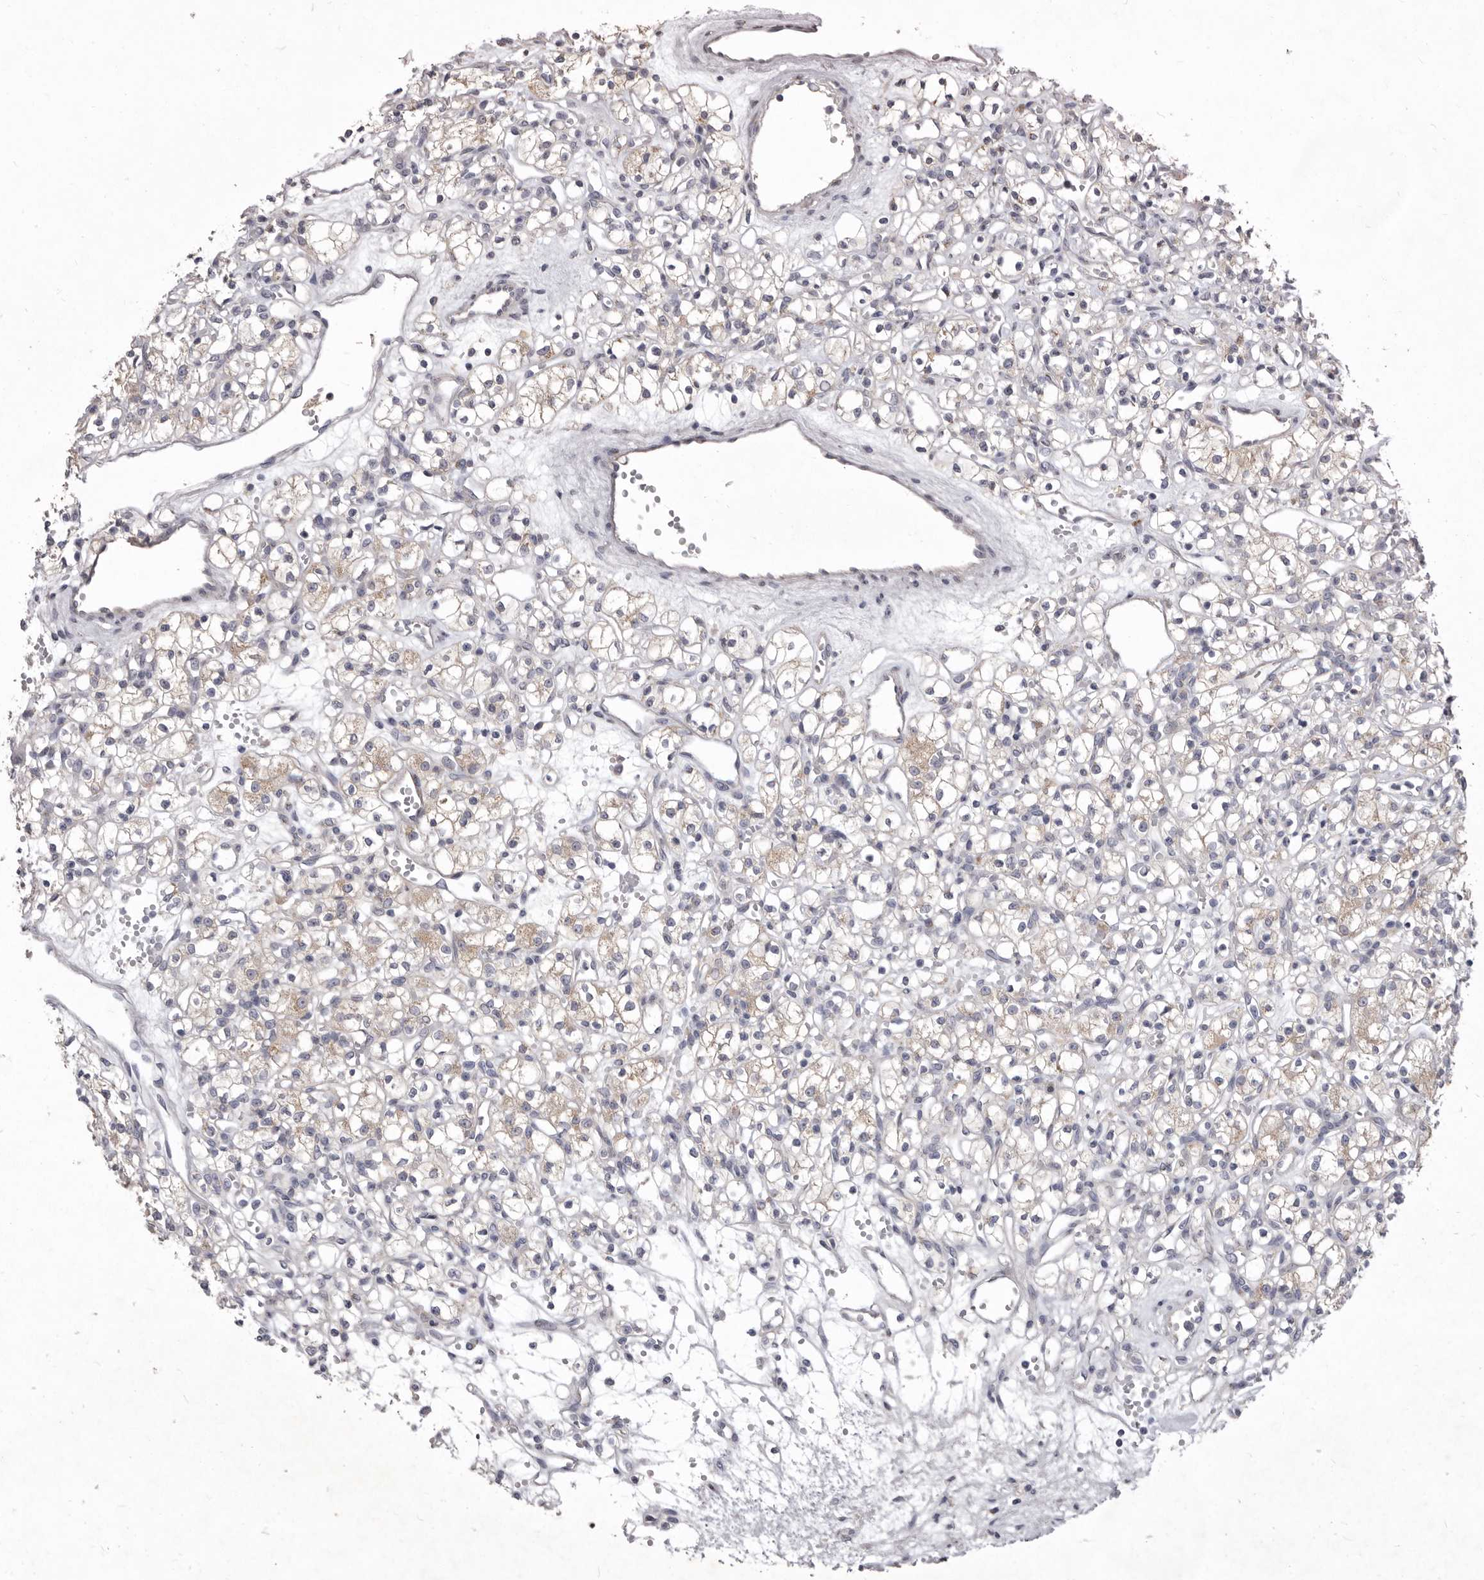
{"staining": {"intensity": "weak", "quantity": ">75%", "location": "cytoplasmic/membranous"}, "tissue": "renal cancer", "cell_type": "Tumor cells", "image_type": "cancer", "snomed": [{"axis": "morphology", "description": "Adenocarcinoma, NOS"}, {"axis": "topography", "description": "Kidney"}], "caption": "Immunohistochemical staining of human renal cancer (adenocarcinoma) displays weak cytoplasmic/membranous protein positivity in about >75% of tumor cells.", "gene": "P2RX6", "patient": {"sex": "female", "age": 59}}